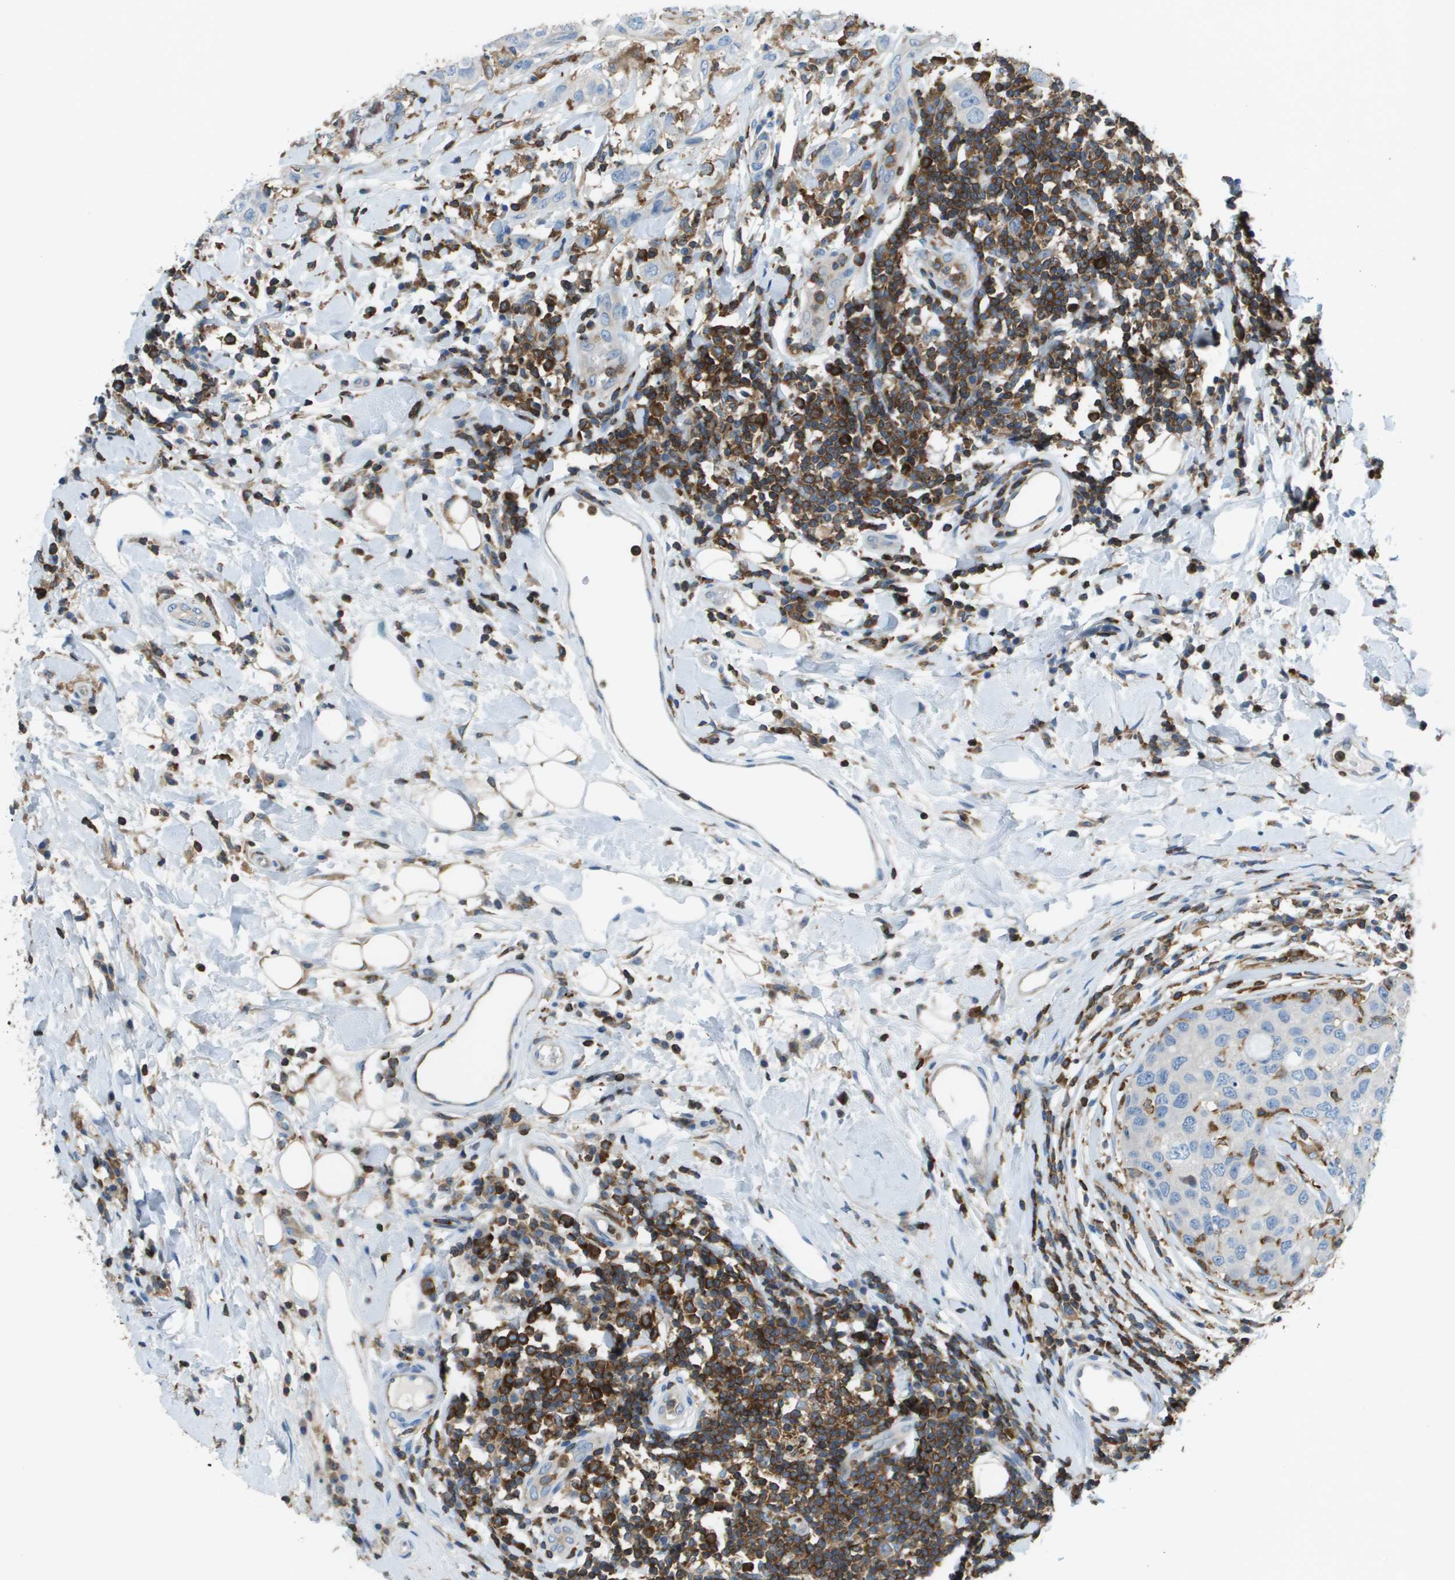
{"staining": {"intensity": "negative", "quantity": "none", "location": "none"}, "tissue": "breast cancer", "cell_type": "Tumor cells", "image_type": "cancer", "snomed": [{"axis": "morphology", "description": "Duct carcinoma"}, {"axis": "topography", "description": "Breast"}], "caption": "IHC image of breast cancer (invasive ductal carcinoma) stained for a protein (brown), which demonstrates no positivity in tumor cells.", "gene": "APBB1IP", "patient": {"sex": "female", "age": 27}}